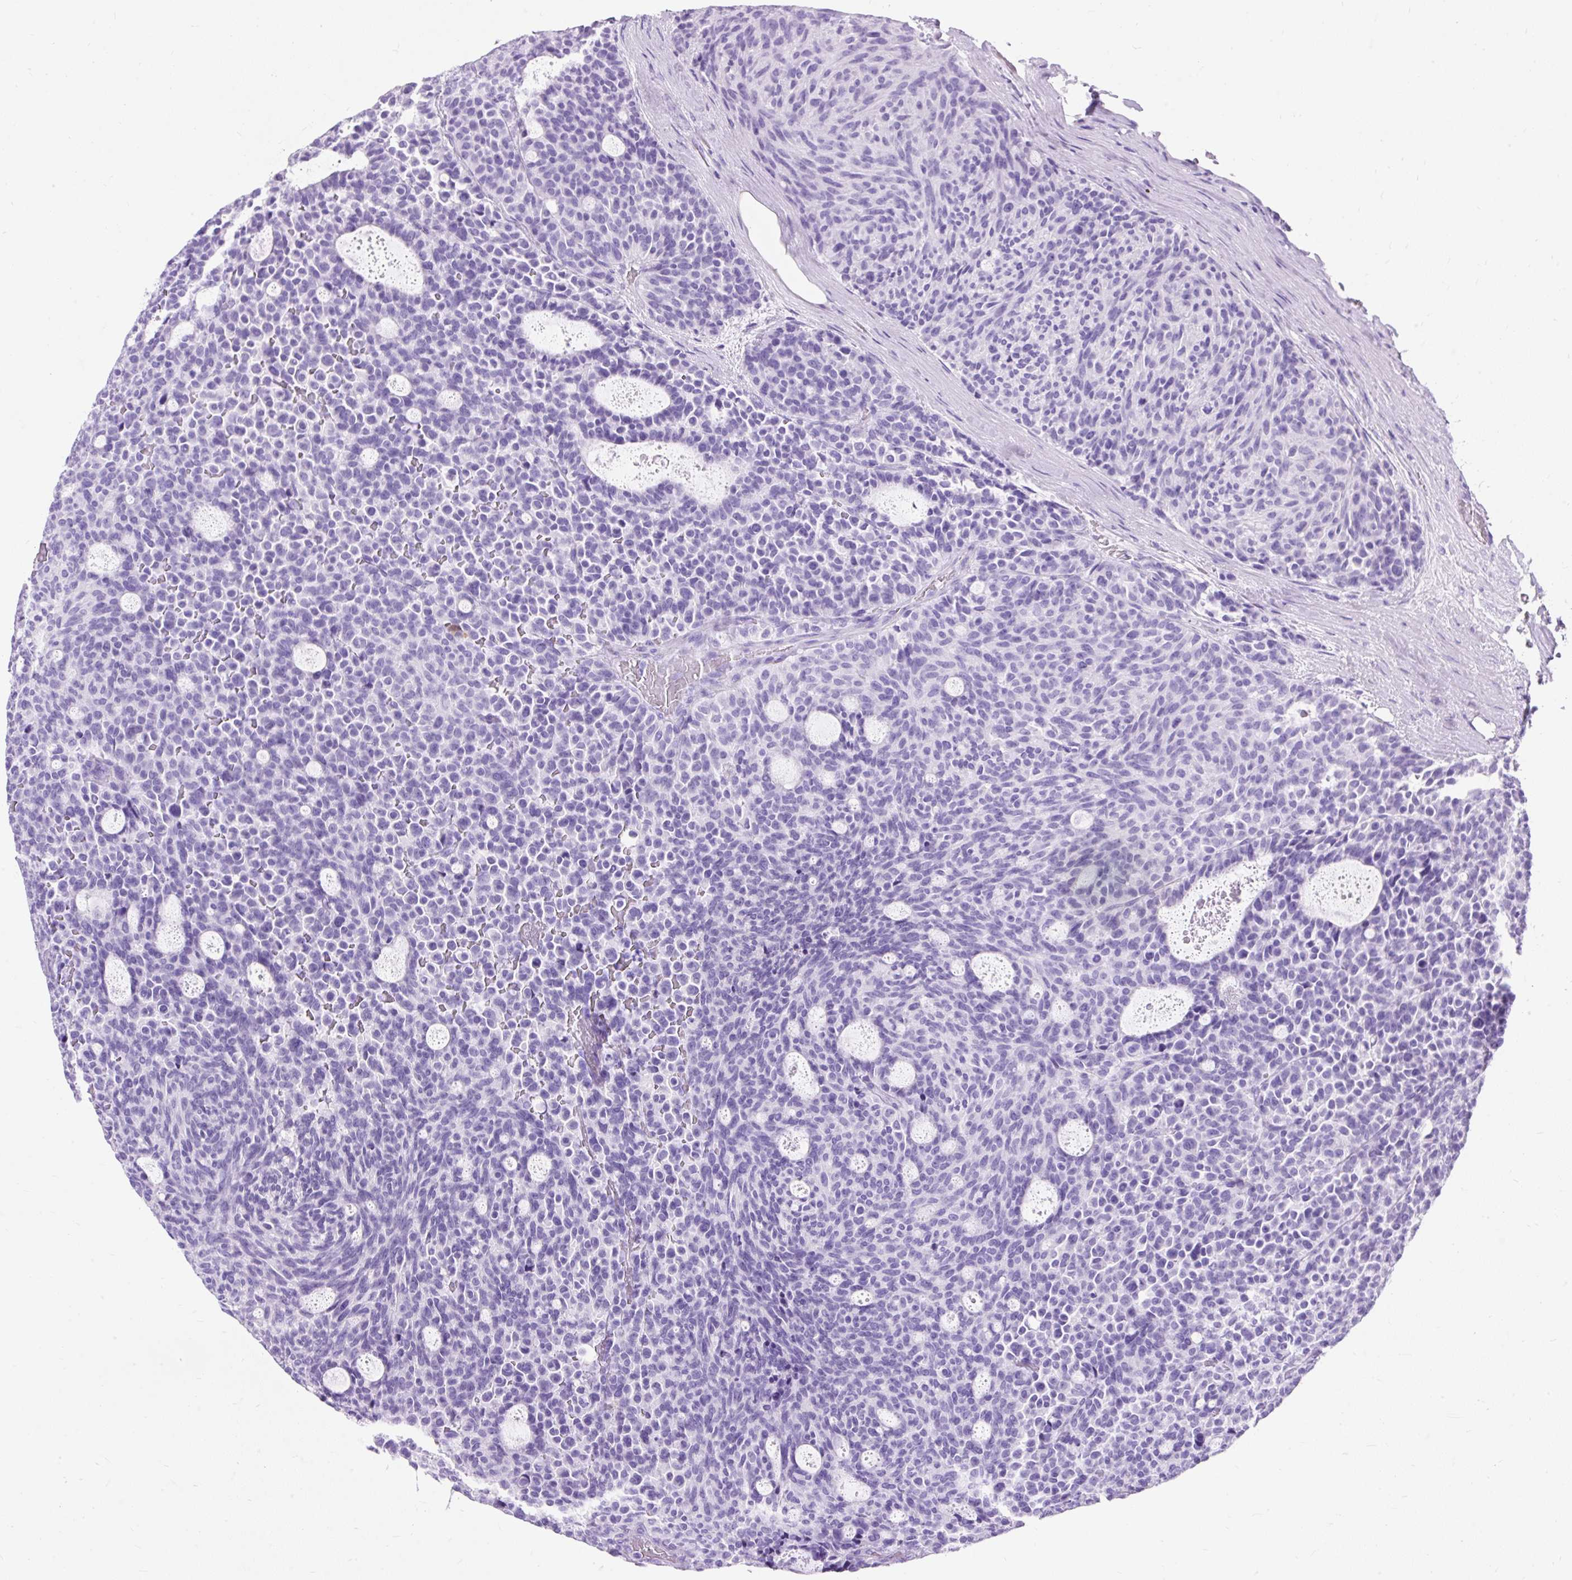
{"staining": {"intensity": "negative", "quantity": "none", "location": "none"}, "tissue": "carcinoid", "cell_type": "Tumor cells", "image_type": "cancer", "snomed": [{"axis": "morphology", "description": "Carcinoid, malignant, NOS"}, {"axis": "topography", "description": "Pancreas"}], "caption": "Immunohistochemistry image of carcinoid stained for a protein (brown), which reveals no staining in tumor cells. (Stains: DAB immunohistochemistry with hematoxylin counter stain, Microscopy: brightfield microscopy at high magnification).", "gene": "PVALB", "patient": {"sex": "female", "age": 54}}